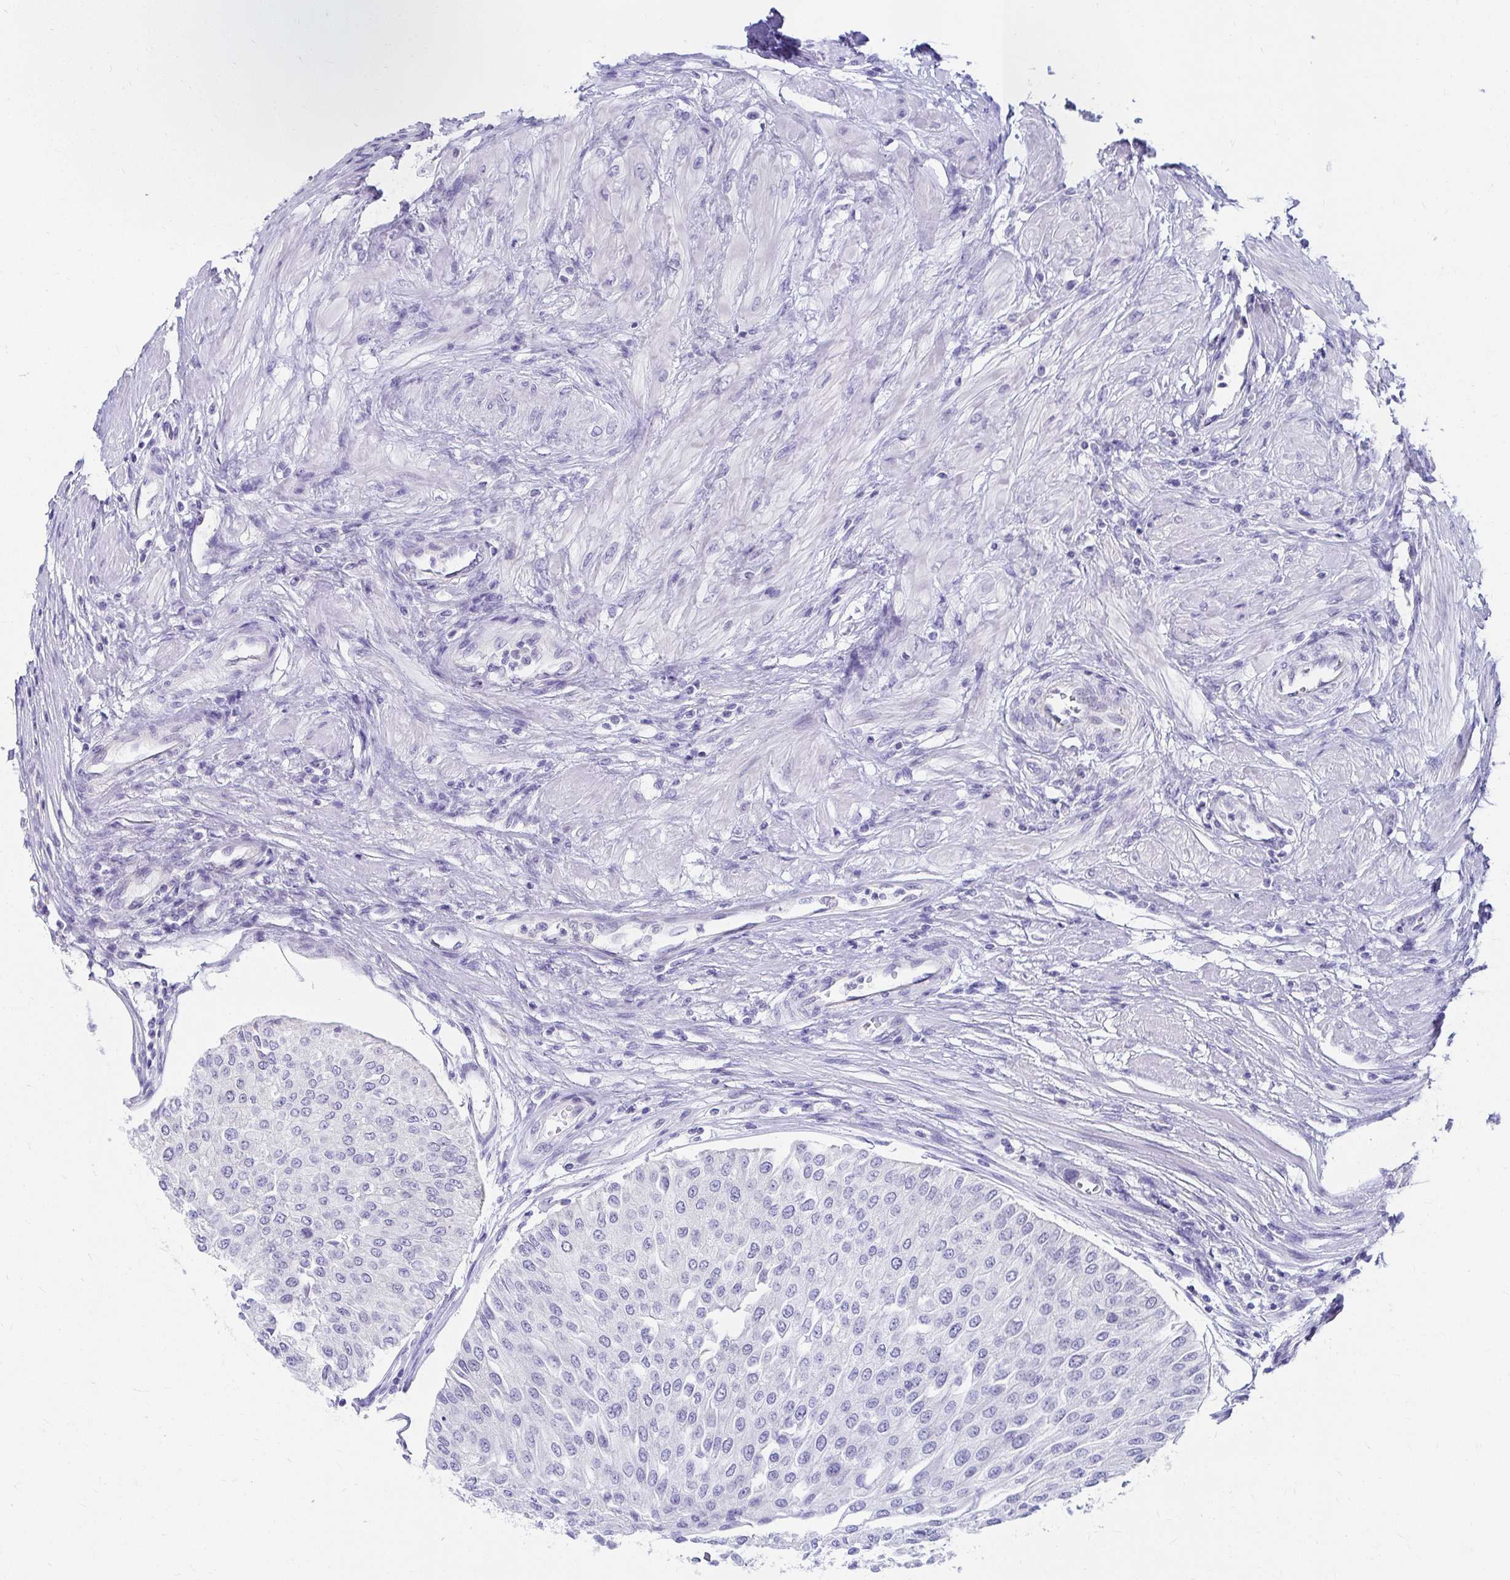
{"staining": {"intensity": "negative", "quantity": "none", "location": "none"}, "tissue": "urothelial cancer", "cell_type": "Tumor cells", "image_type": "cancer", "snomed": [{"axis": "morphology", "description": "Urothelial carcinoma, NOS"}, {"axis": "topography", "description": "Urinary bladder"}], "caption": "Tumor cells are negative for brown protein staining in transitional cell carcinoma.", "gene": "C19orf81", "patient": {"sex": "male", "age": 67}}